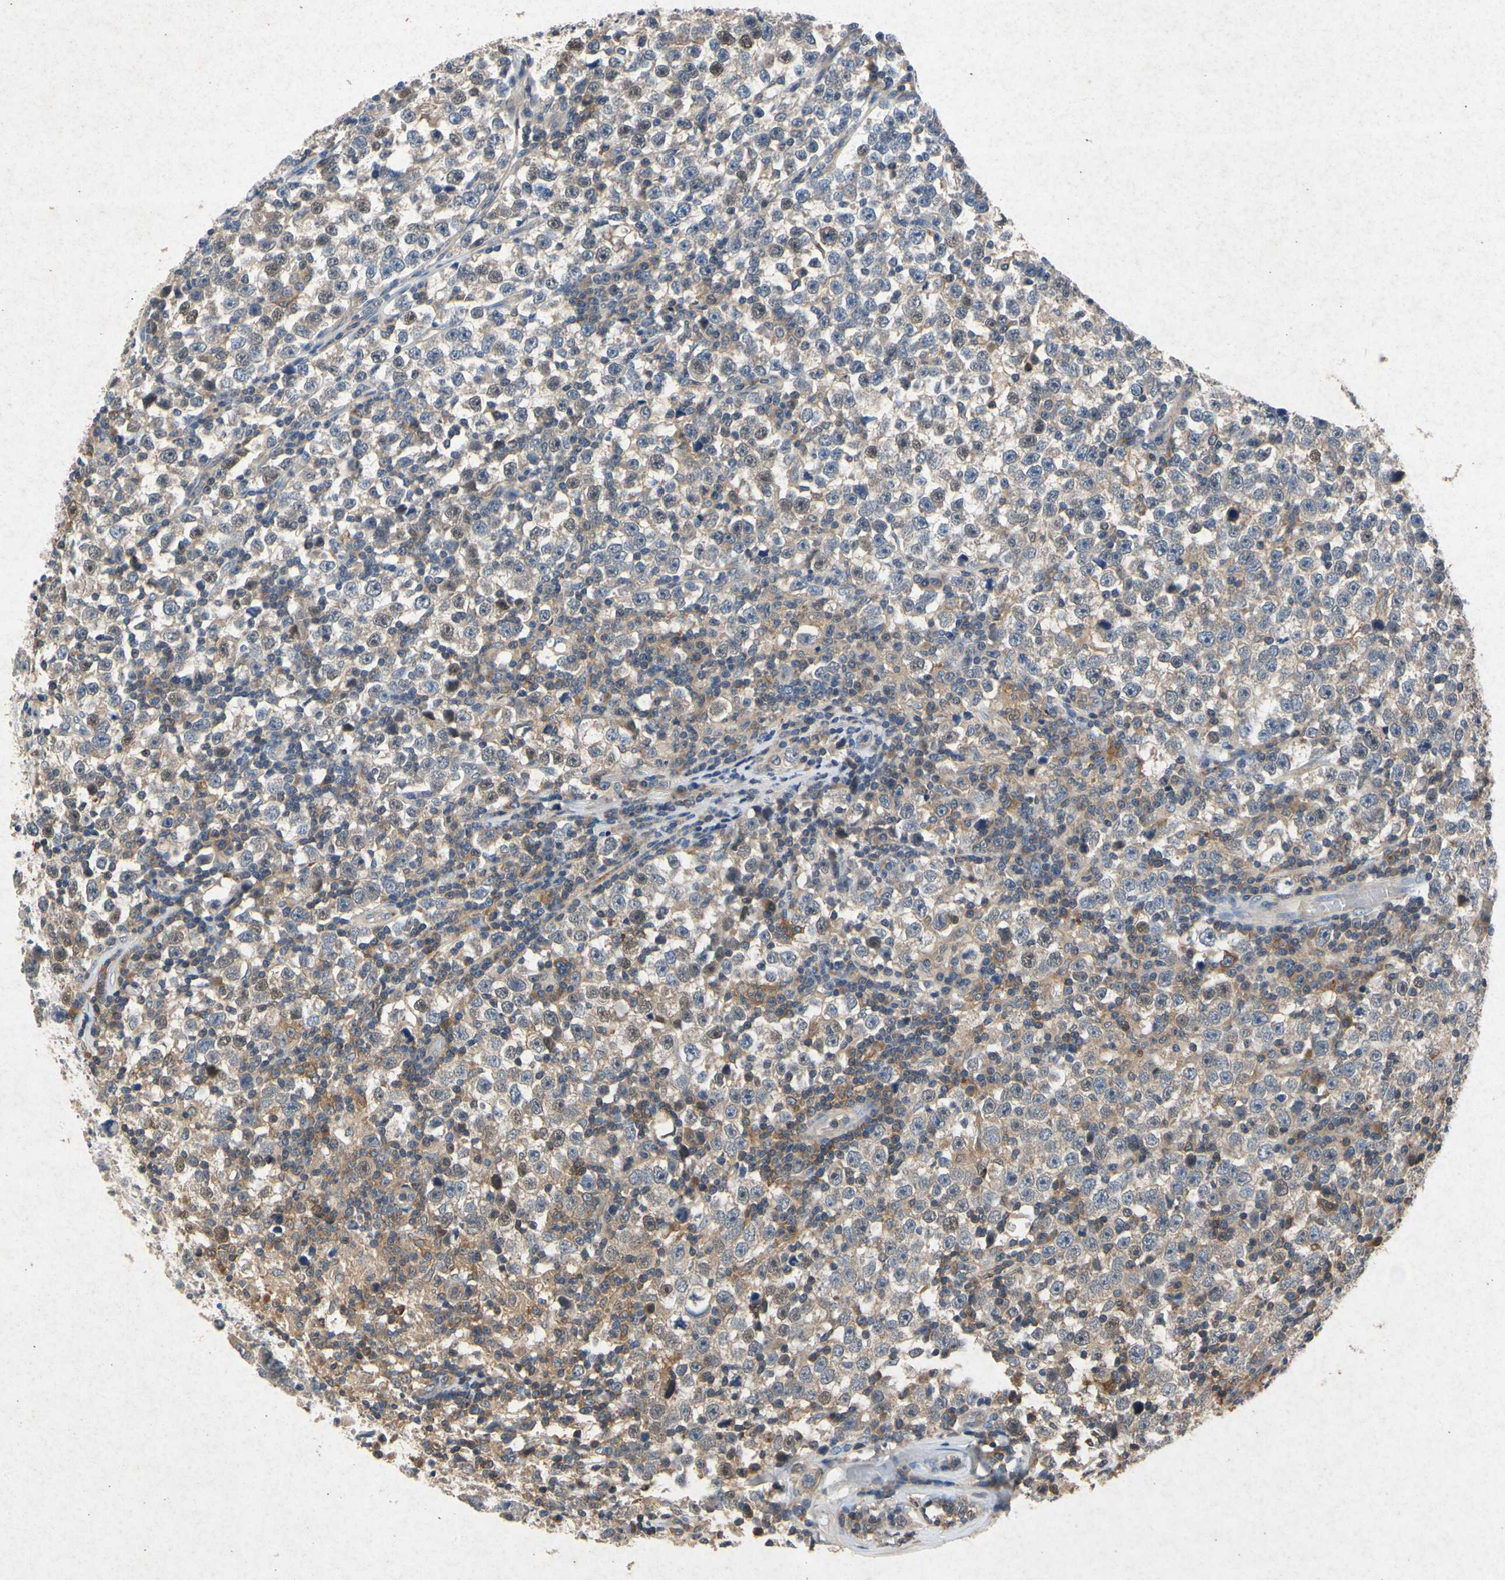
{"staining": {"intensity": "weak", "quantity": ">75%", "location": "cytoplasmic/membranous"}, "tissue": "testis cancer", "cell_type": "Tumor cells", "image_type": "cancer", "snomed": [{"axis": "morphology", "description": "Seminoma, NOS"}, {"axis": "topography", "description": "Testis"}], "caption": "Testis seminoma stained with IHC reveals weak cytoplasmic/membranous staining in approximately >75% of tumor cells.", "gene": "RPS6KA1", "patient": {"sex": "male", "age": 43}}